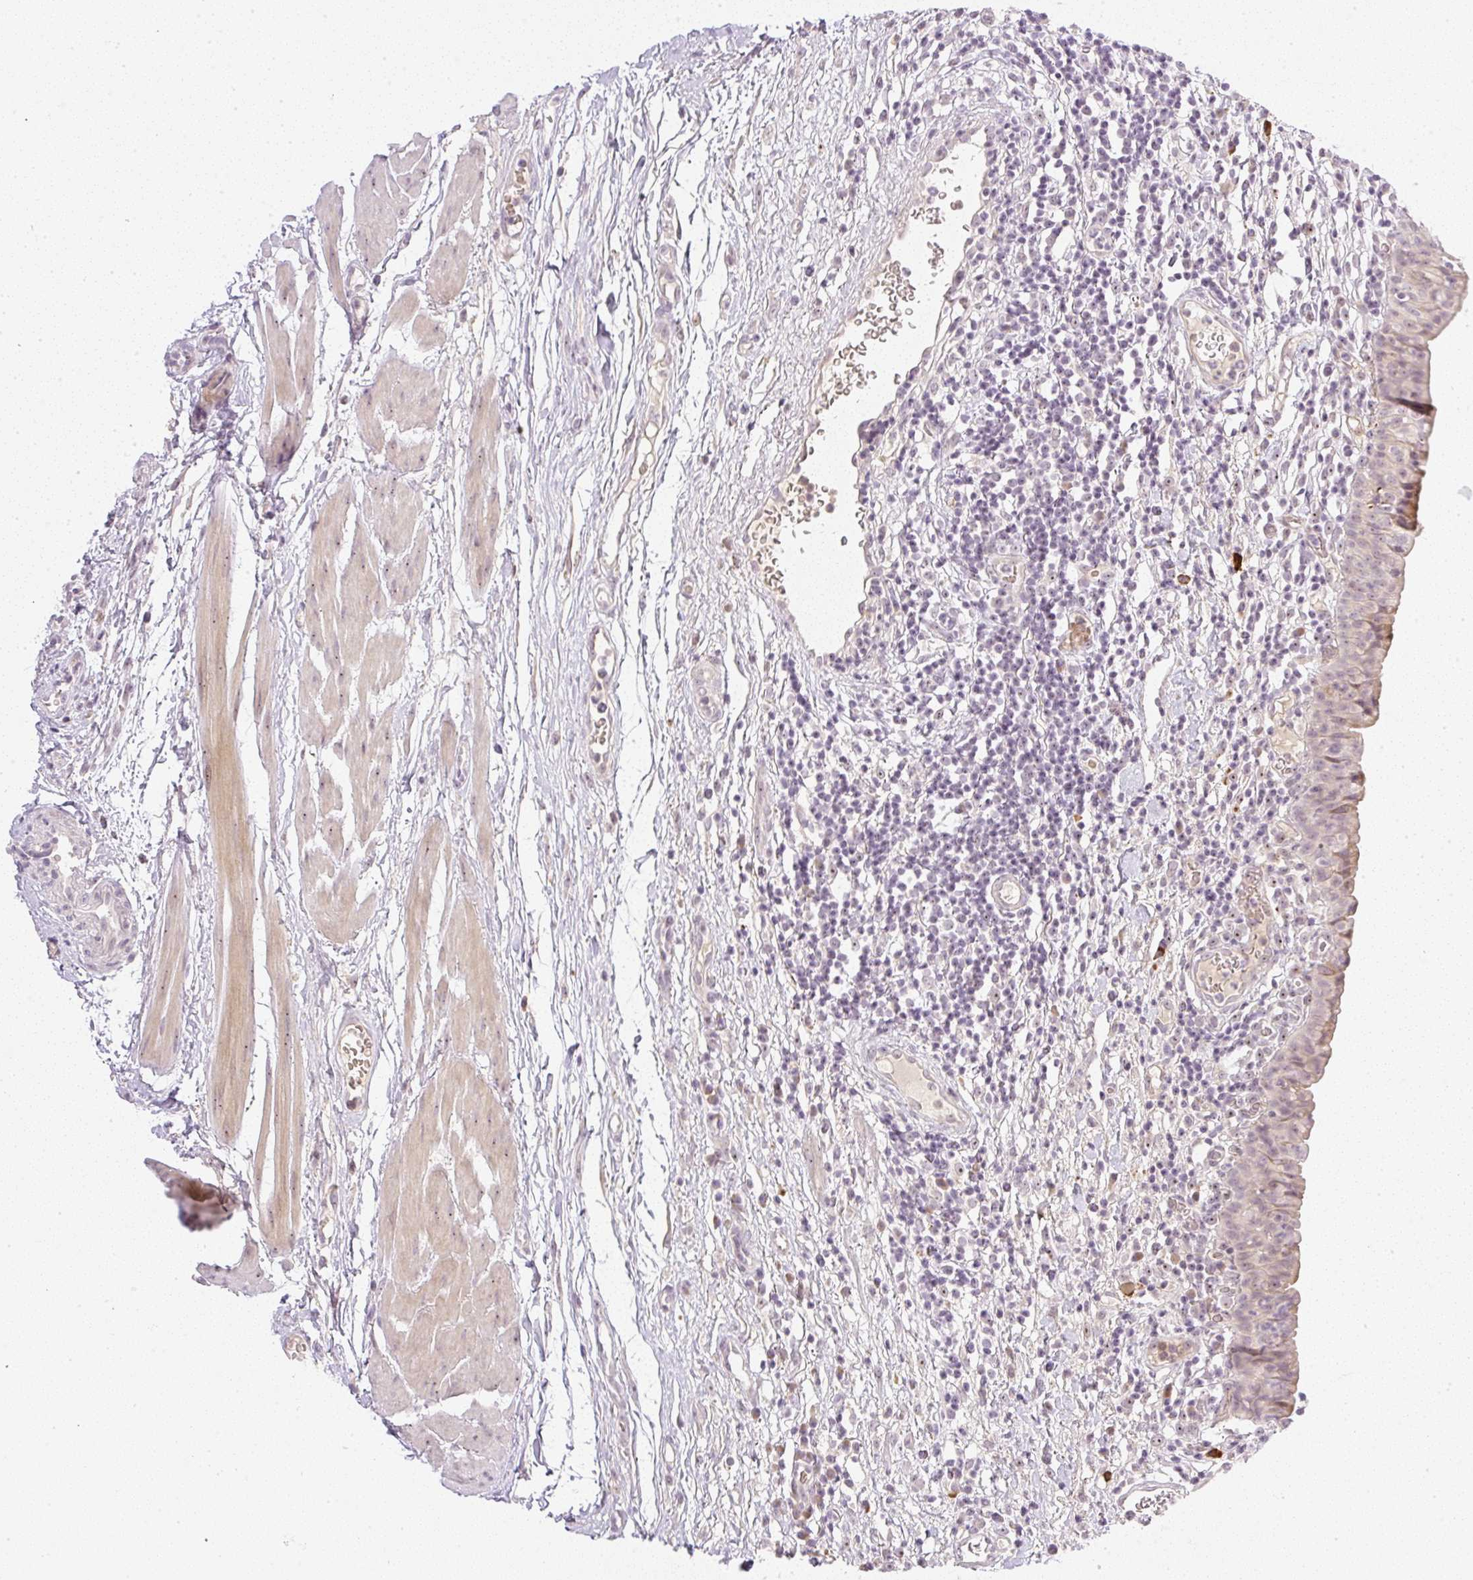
{"staining": {"intensity": "weak", "quantity": "<25%", "location": "nuclear"}, "tissue": "urinary bladder", "cell_type": "Urothelial cells", "image_type": "normal", "snomed": [{"axis": "morphology", "description": "Normal tissue, NOS"}, {"axis": "morphology", "description": "Inflammation, NOS"}, {"axis": "topography", "description": "Urinary bladder"}], "caption": "This is a image of IHC staining of benign urinary bladder, which shows no expression in urothelial cells.", "gene": "AAR2", "patient": {"sex": "male", "age": 57}}